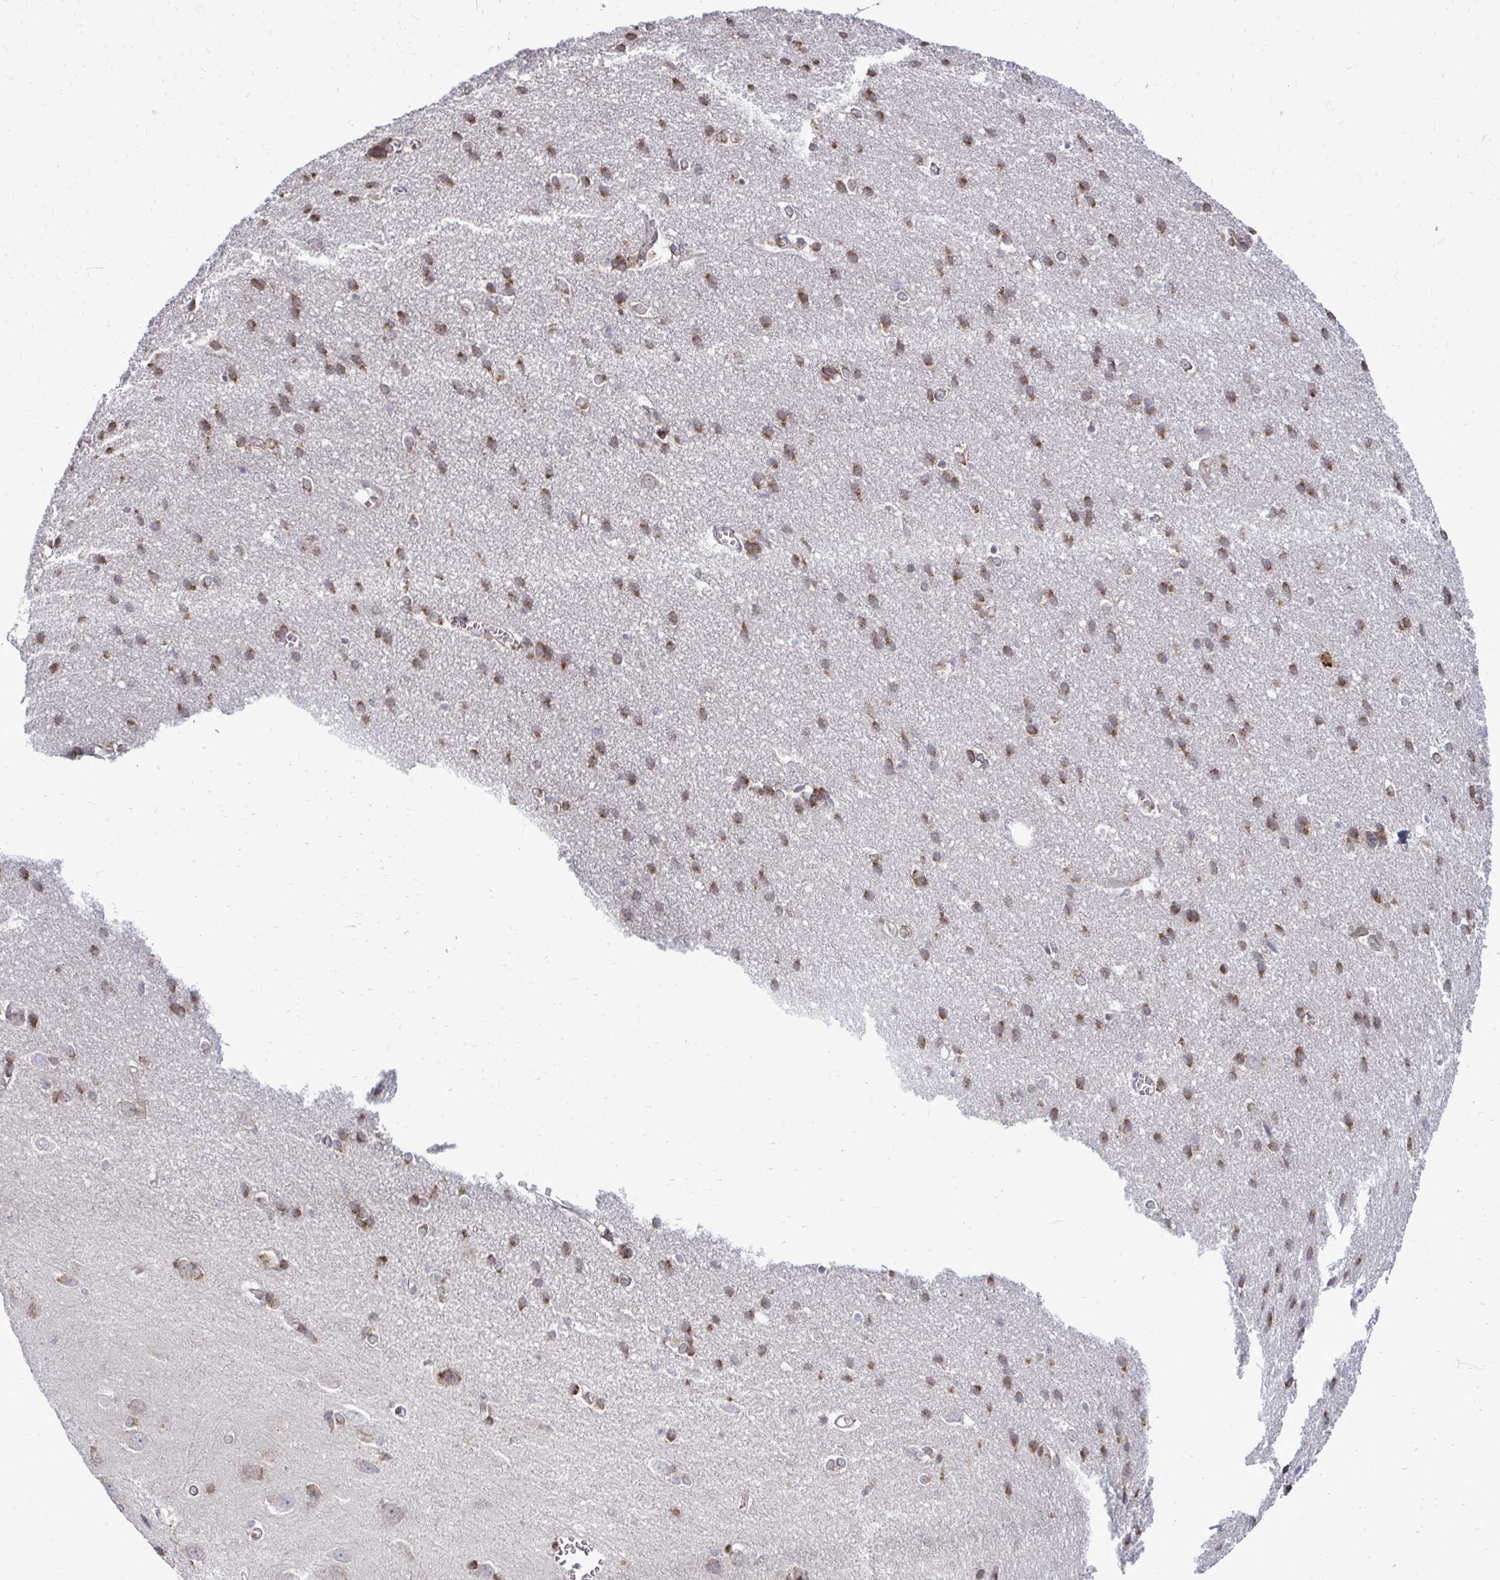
{"staining": {"intensity": "moderate", "quantity": "25%-75%", "location": "cytoplasmic/membranous"}, "tissue": "cerebral cortex", "cell_type": "Endothelial cells", "image_type": "normal", "snomed": [{"axis": "morphology", "description": "Normal tissue, NOS"}, {"axis": "topography", "description": "Cerebral cortex"}], "caption": "Protein positivity by IHC reveals moderate cytoplasmic/membranous staining in about 25%-75% of endothelial cells in normal cerebral cortex. (IHC, brightfield microscopy, high magnification).", "gene": "FUT10", "patient": {"sex": "male", "age": 37}}